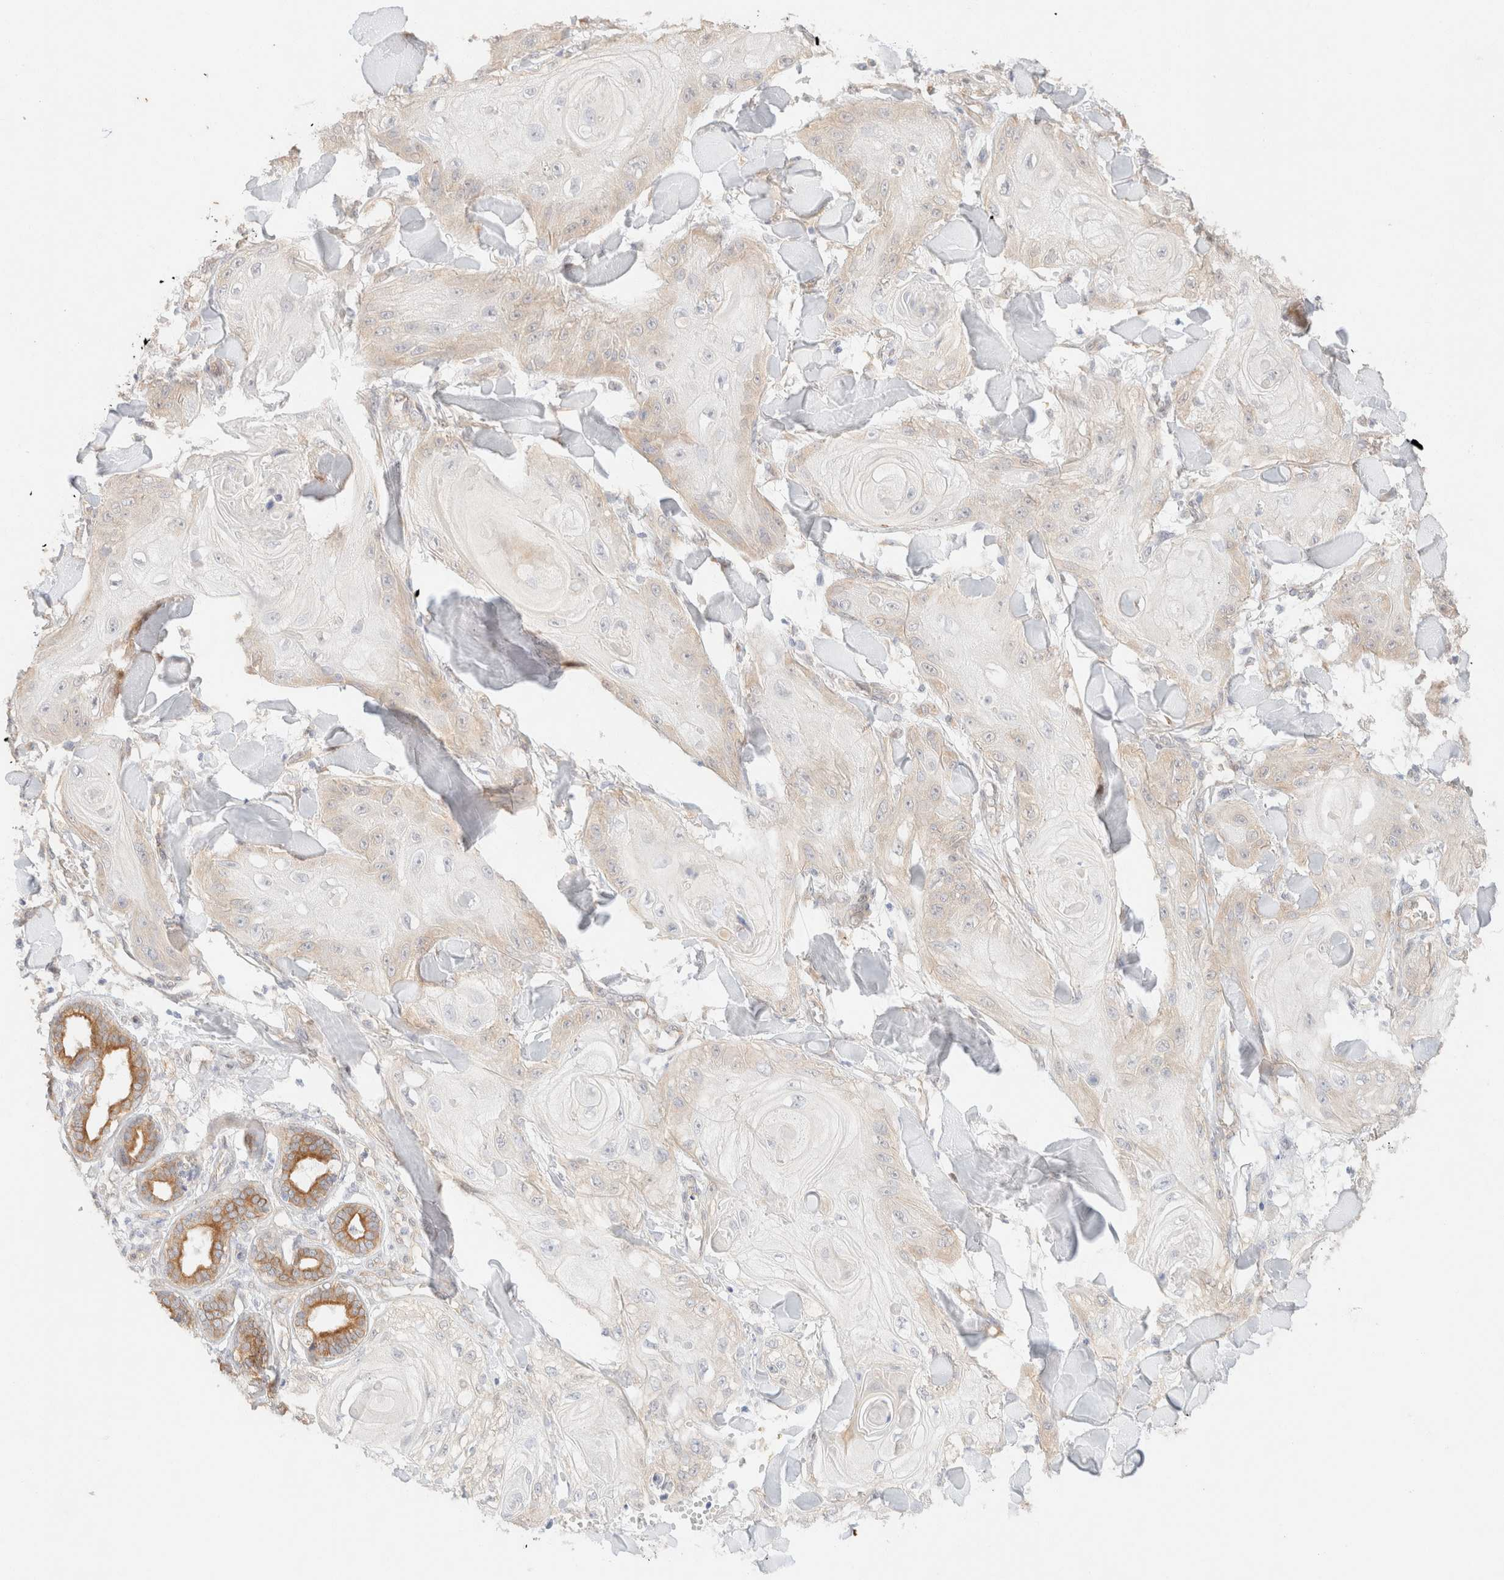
{"staining": {"intensity": "weak", "quantity": "<25%", "location": "cytoplasmic/membranous"}, "tissue": "skin cancer", "cell_type": "Tumor cells", "image_type": "cancer", "snomed": [{"axis": "morphology", "description": "Squamous cell carcinoma, NOS"}, {"axis": "topography", "description": "Skin"}], "caption": "Immunohistochemical staining of human skin cancer (squamous cell carcinoma) demonstrates no significant positivity in tumor cells.", "gene": "CSNK1E", "patient": {"sex": "male", "age": 74}}